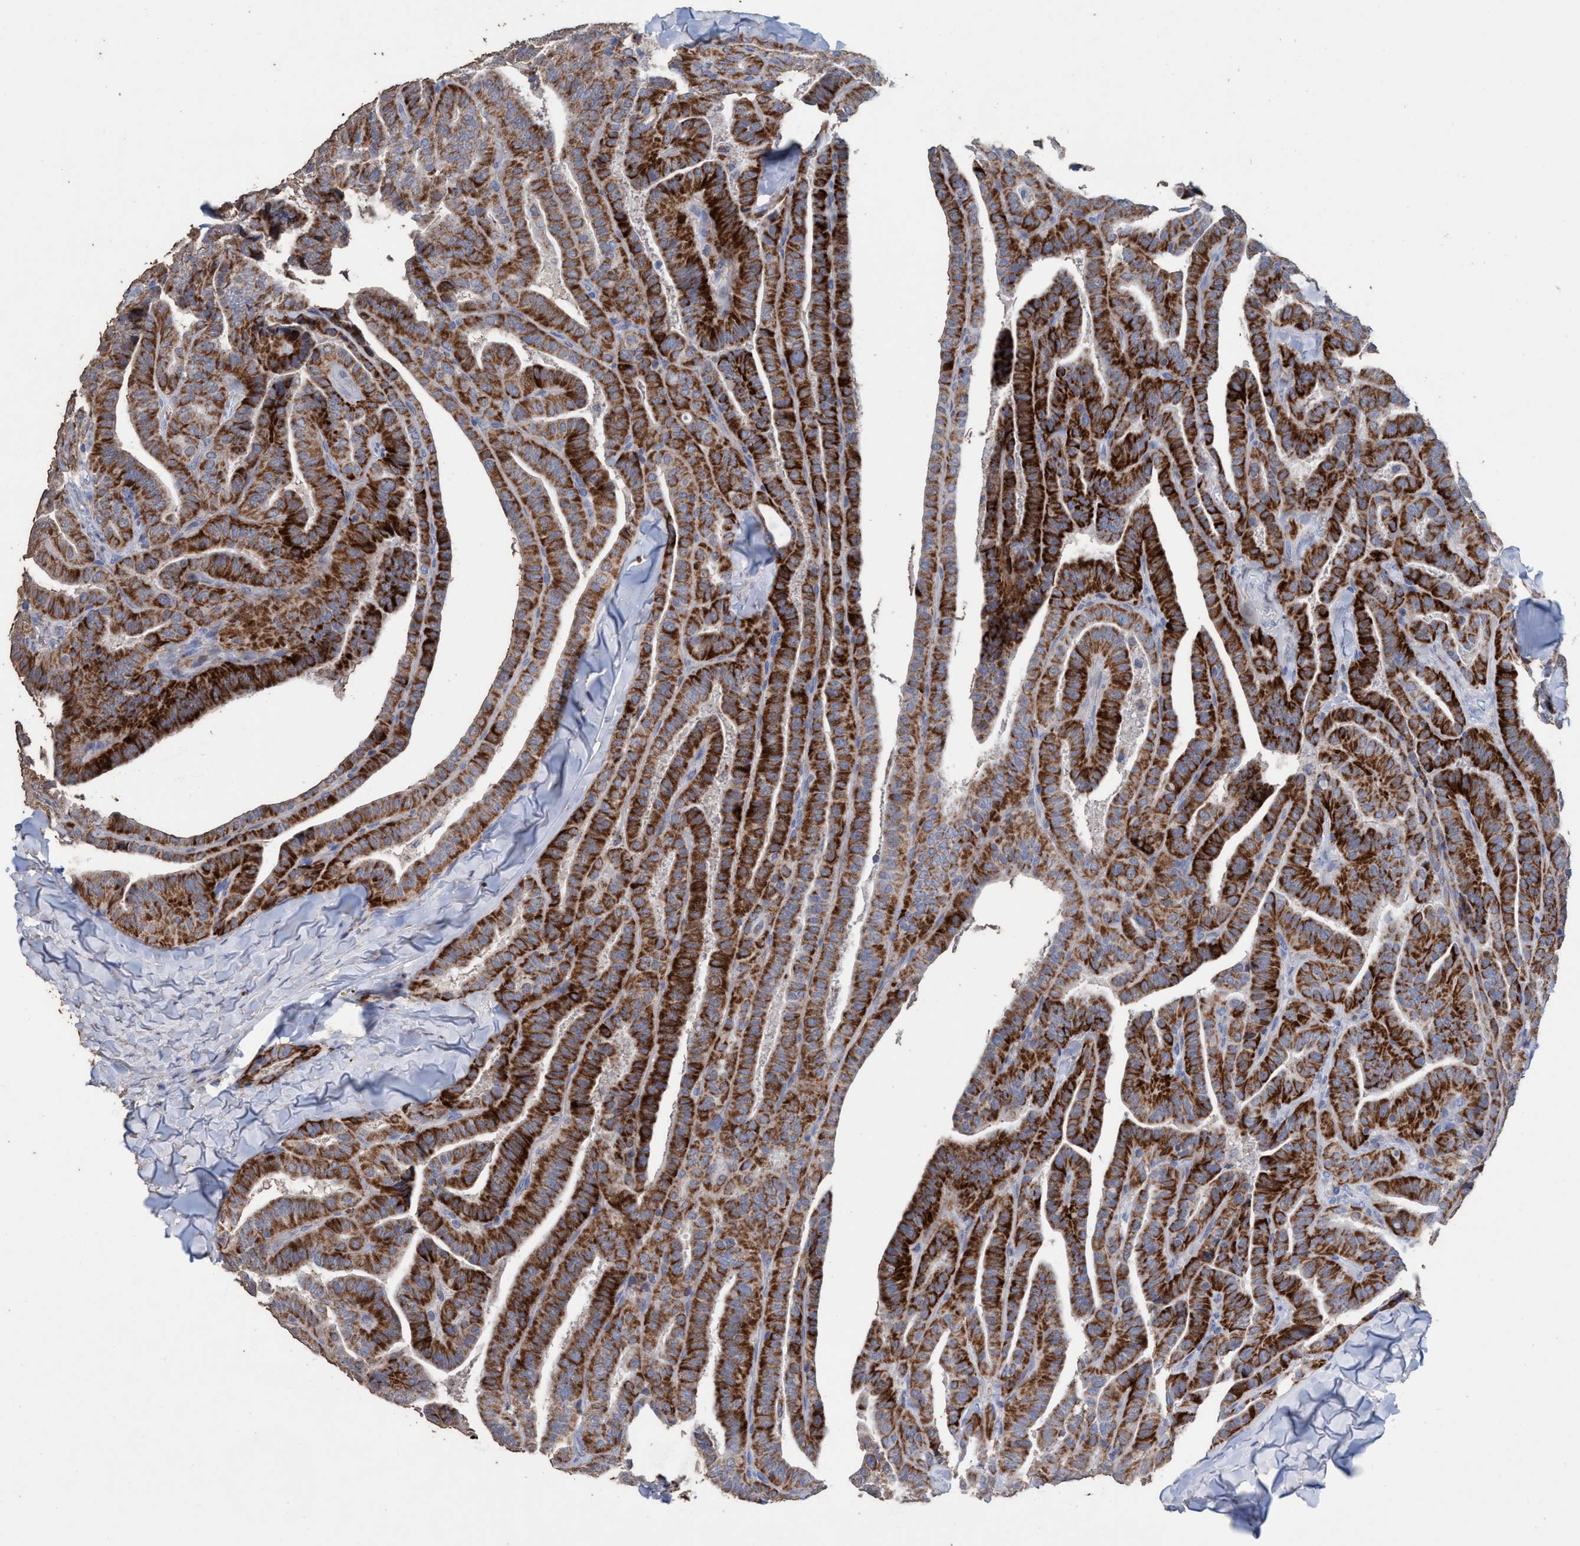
{"staining": {"intensity": "strong", "quantity": ">75%", "location": "cytoplasmic/membranous"}, "tissue": "thyroid cancer", "cell_type": "Tumor cells", "image_type": "cancer", "snomed": [{"axis": "morphology", "description": "Papillary adenocarcinoma, NOS"}, {"axis": "topography", "description": "Thyroid gland"}], "caption": "Approximately >75% of tumor cells in human thyroid papillary adenocarcinoma demonstrate strong cytoplasmic/membranous protein staining as visualized by brown immunohistochemical staining.", "gene": "RSAD1", "patient": {"sex": "male", "age": 77}}